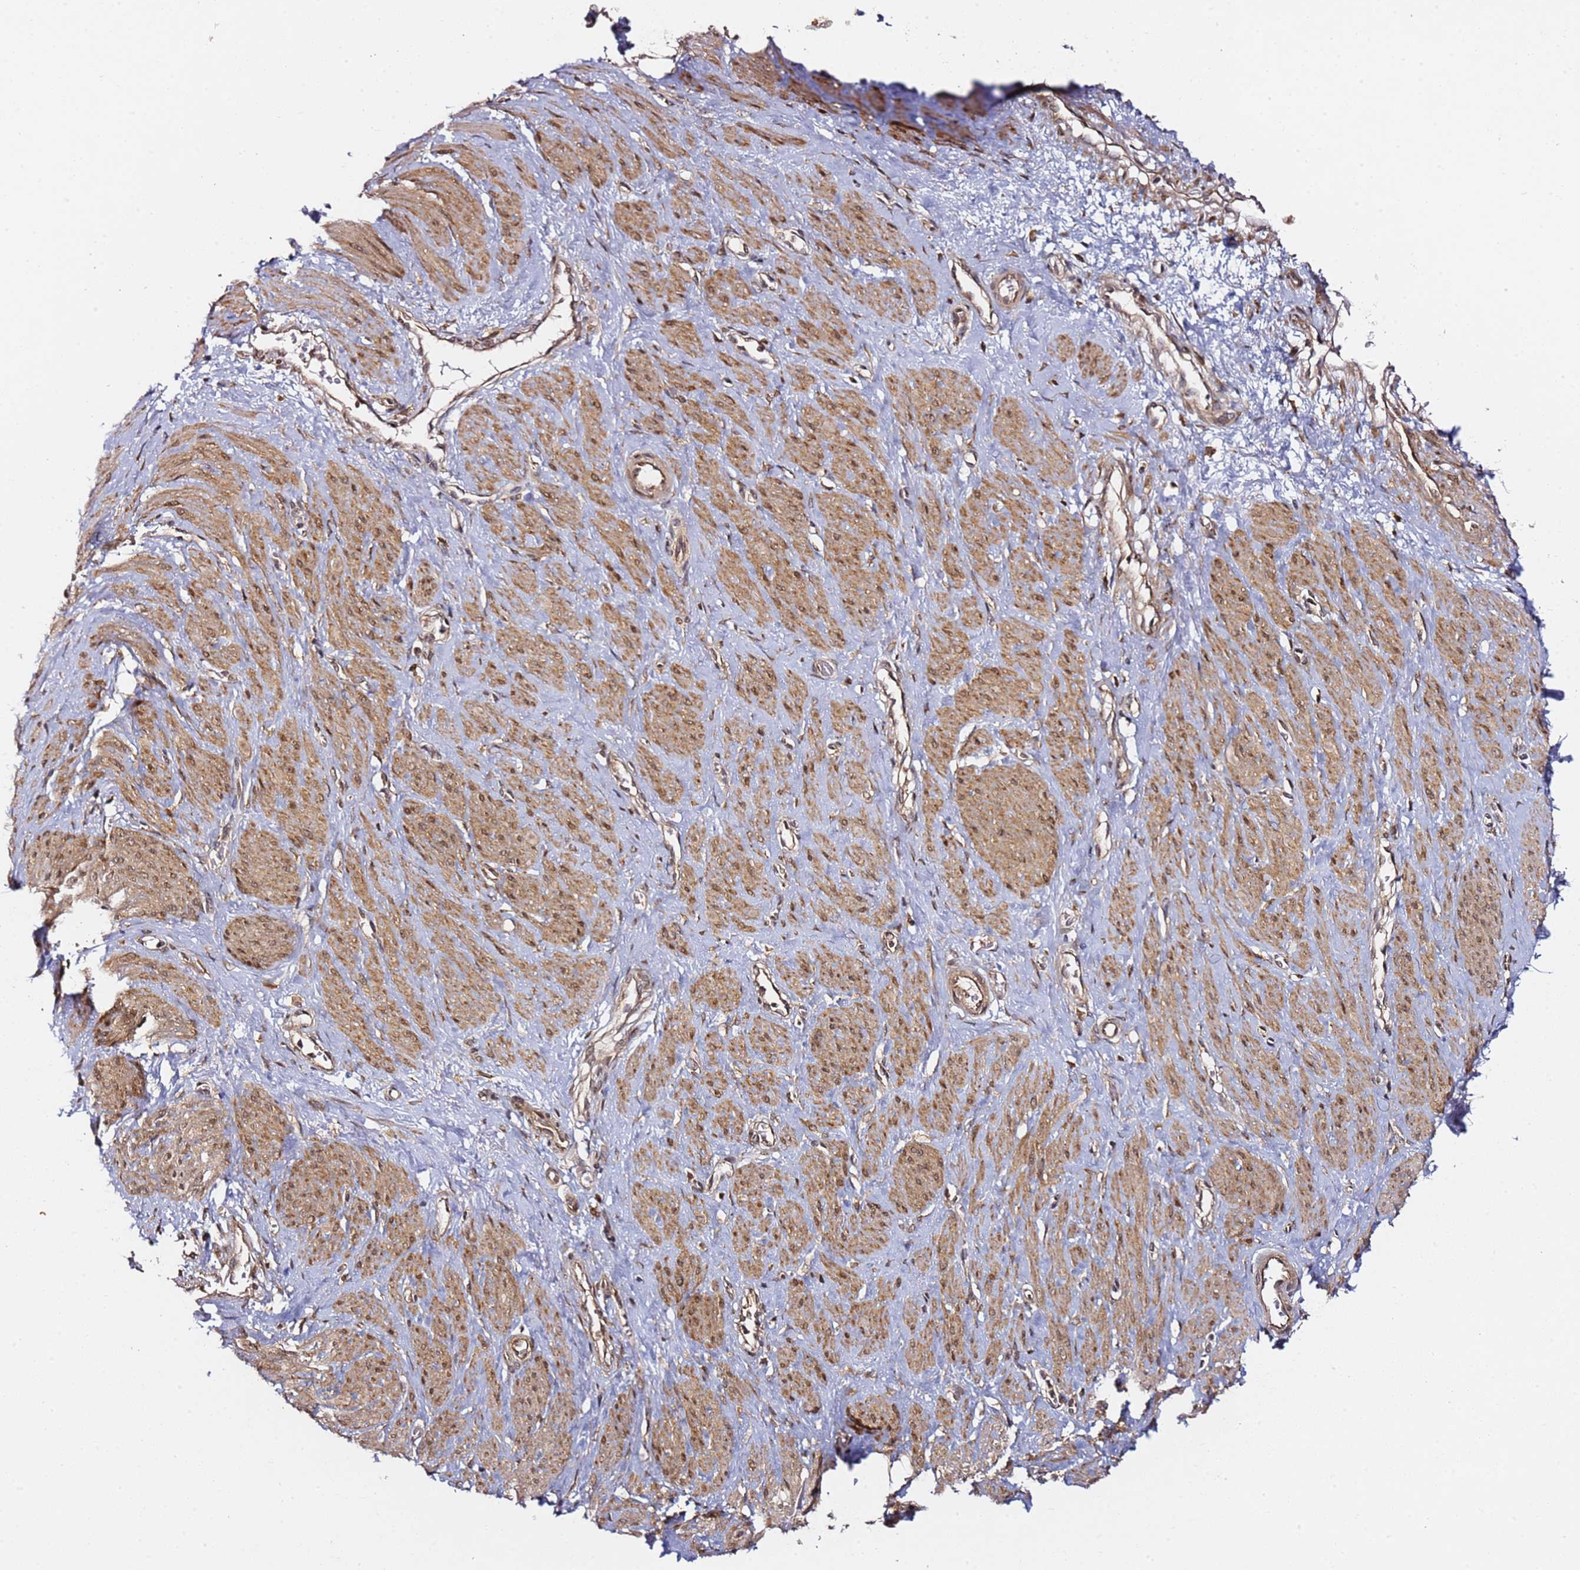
{"staining": {"intensity": "moderate", "quantity": "25%-75%", "location": "cytoplasmic/membranous"}, "tissue": "smooth muscle", "cell_type": "Smooth muscle cells", "image_type": "normal", "snomed": [{"axis": "morphology", "description": "Normal tissue, NOS"}, {"axis": "topography", "description": "Smooth muscle"}, {"axis": "topography", "description": "Uterus"}], "caption": "High-power microscopy captured an immunohistochemistry micrograph of unremarkable smooth muscle, revealing moderate cytoplasmic/membranous staining in approximately 25%-75% of smooth muscle cells. Nuclei are stained in blue.", "gene": "PRKAB2", "patient": {"sex": "female", "age": 39}}